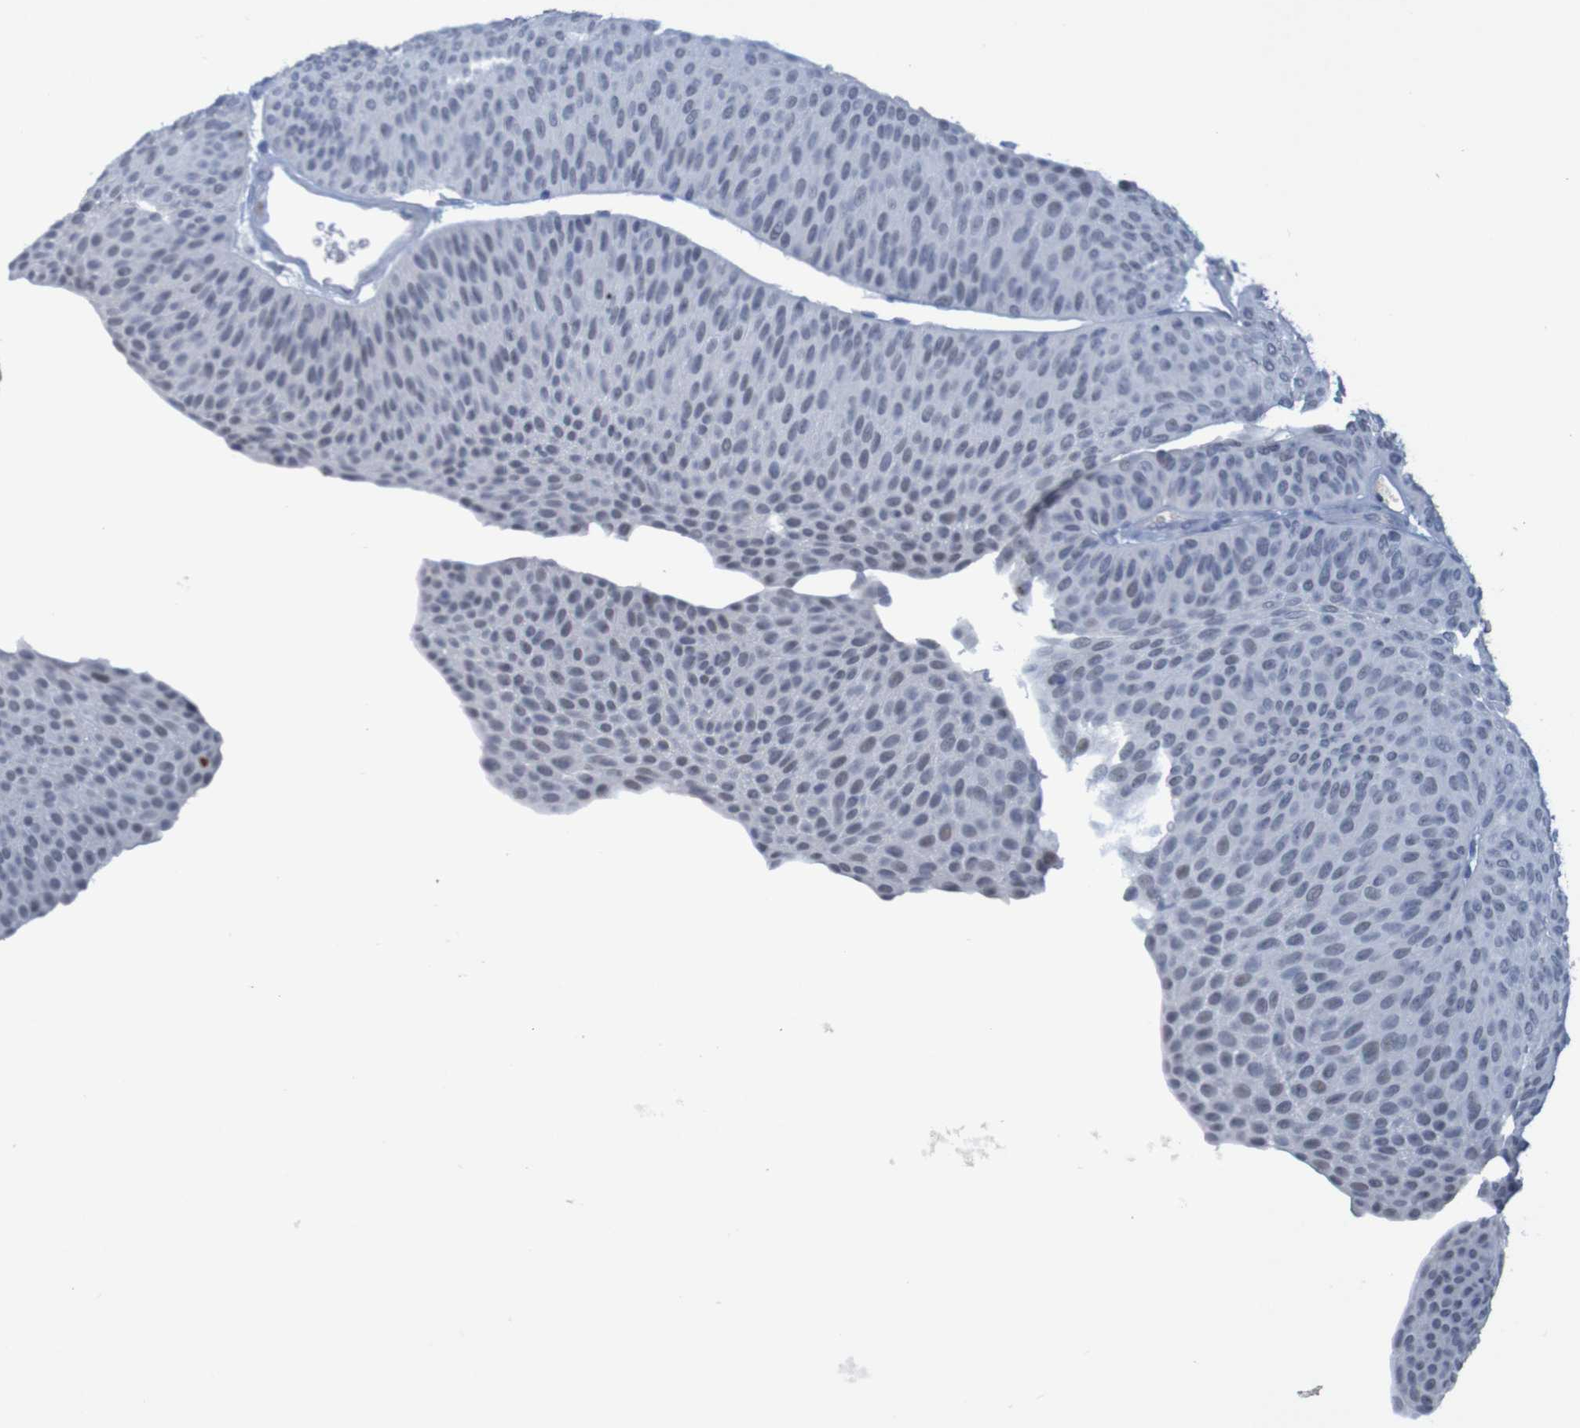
{"staining": {"intensity": "negative", "quantity": "none", "location": "none"}, "tissue": "urothelial cancer", "cell_type": "Tumor cells", "image_type": "cancer", "snomed": [{"axis": "morphology", "description": "Urothelial carcinoma, Low grade"}, {"axis": "topography", "description": "Urinary bladder"}], "caption": "High power microscopy photomicrograph of an immunohistochemistry image of urothelial cancer, revealing no significant staining in tumor cells. (DAB (3,3'-diaminobenzidine) immunohistochemistry with hematoxylin counter stain).", "gene": "USP36", "patient": {"sex": "female", "age": 60}}